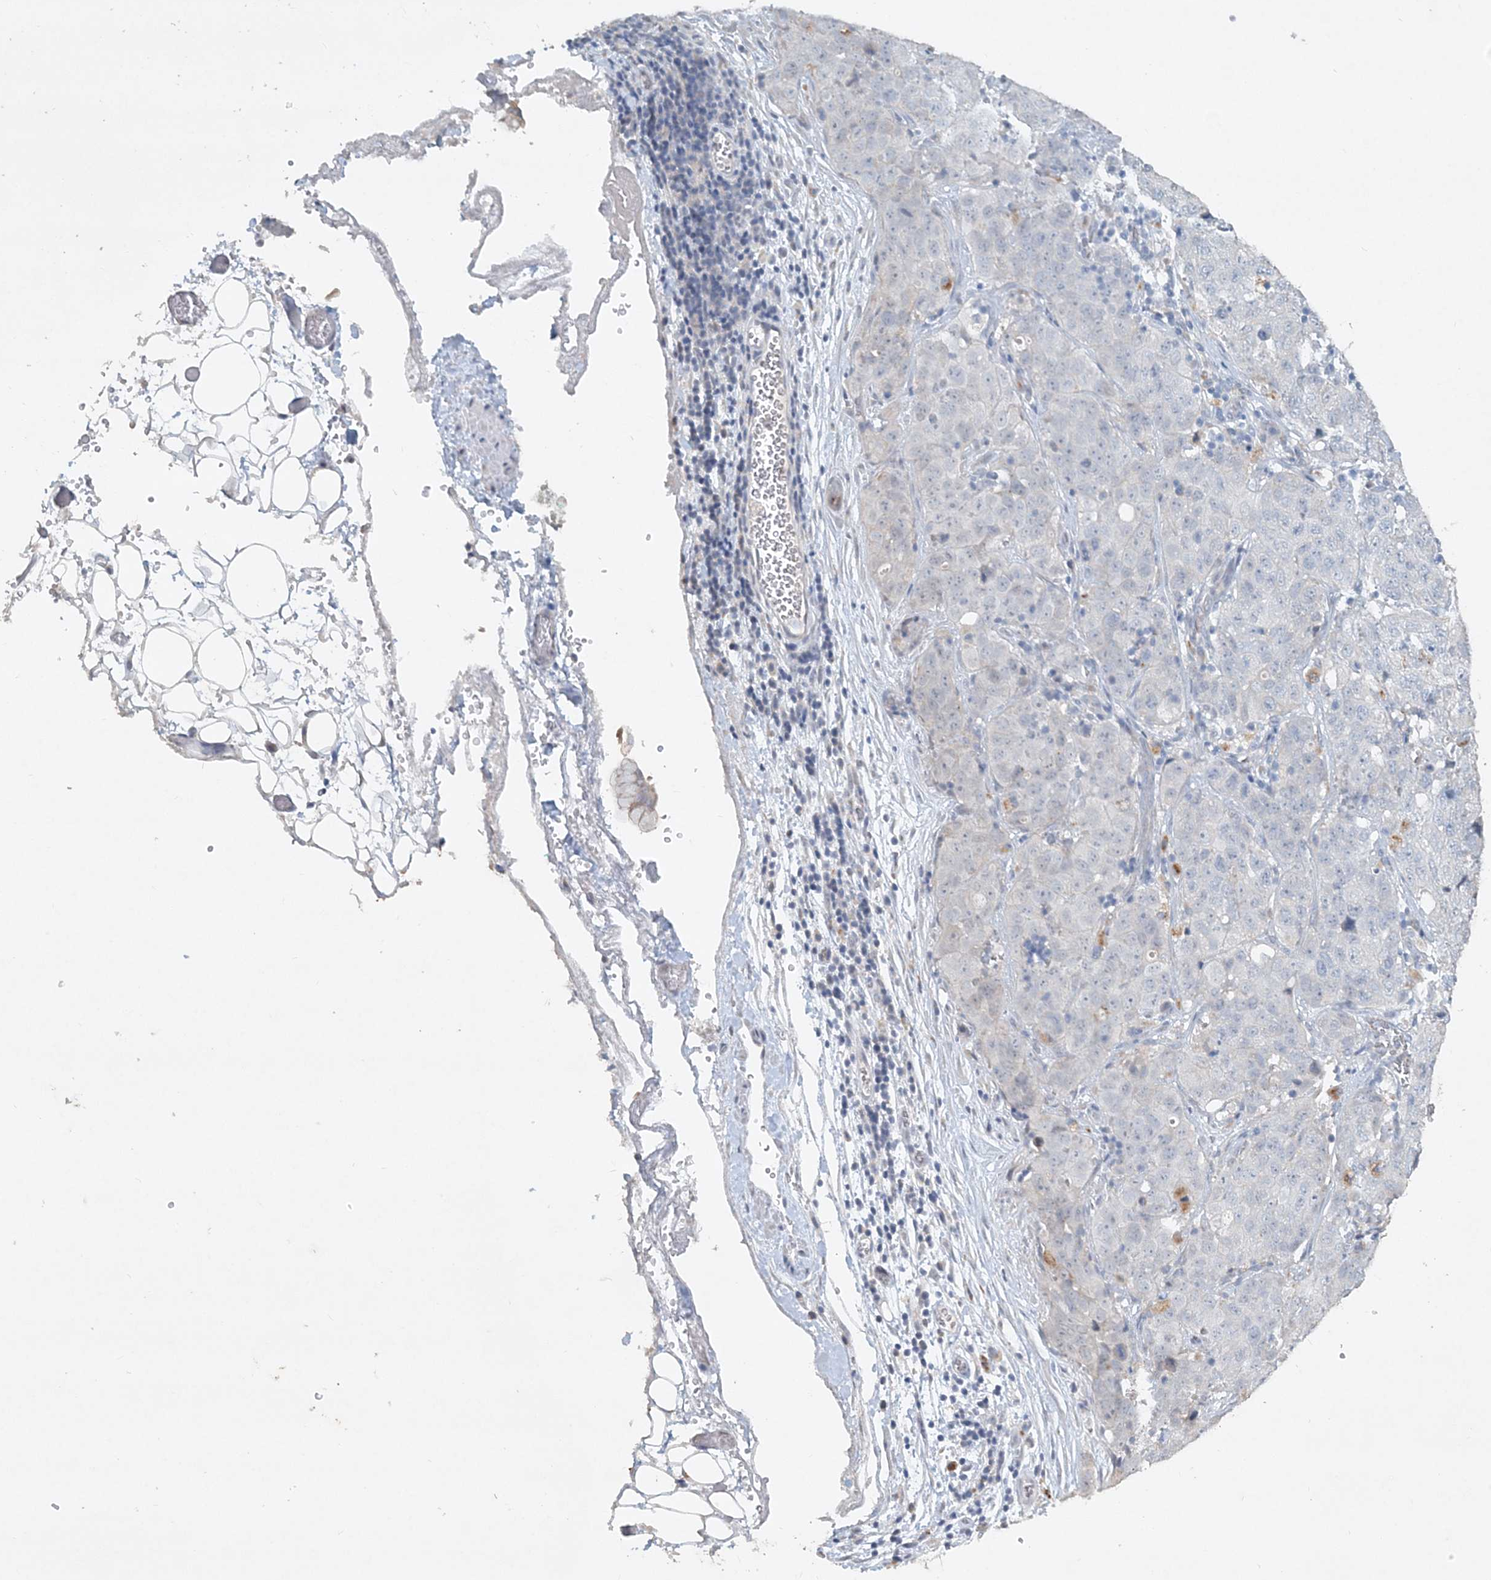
{"staining": {"intensity": "negative", "quantity": "none", "location": "none"}, "tissue": "stomach cancer", "cell_type": "Tumor cells", "image_type": "cancer", "snomed": [{"axis": "morphology", "description": "Normal tissue, NOS"}, {"axis": "morphology", "description": "Adenocarcinoma, NOS"}, {"axis": "topography", "description": "Lymph node"}, {"axis": "topography", "description": "Stomach"}], "caption": "The immunohistochemistry (IHC) histopathology image has no significant staining in tumor cells of stomach cancer tissue. (DAB immunohistochemistry (IHC) visualized using brightfield microscopy, high magnification).", "gene": "DNAH5", "patient": {"sex": "male", "age": 48}}